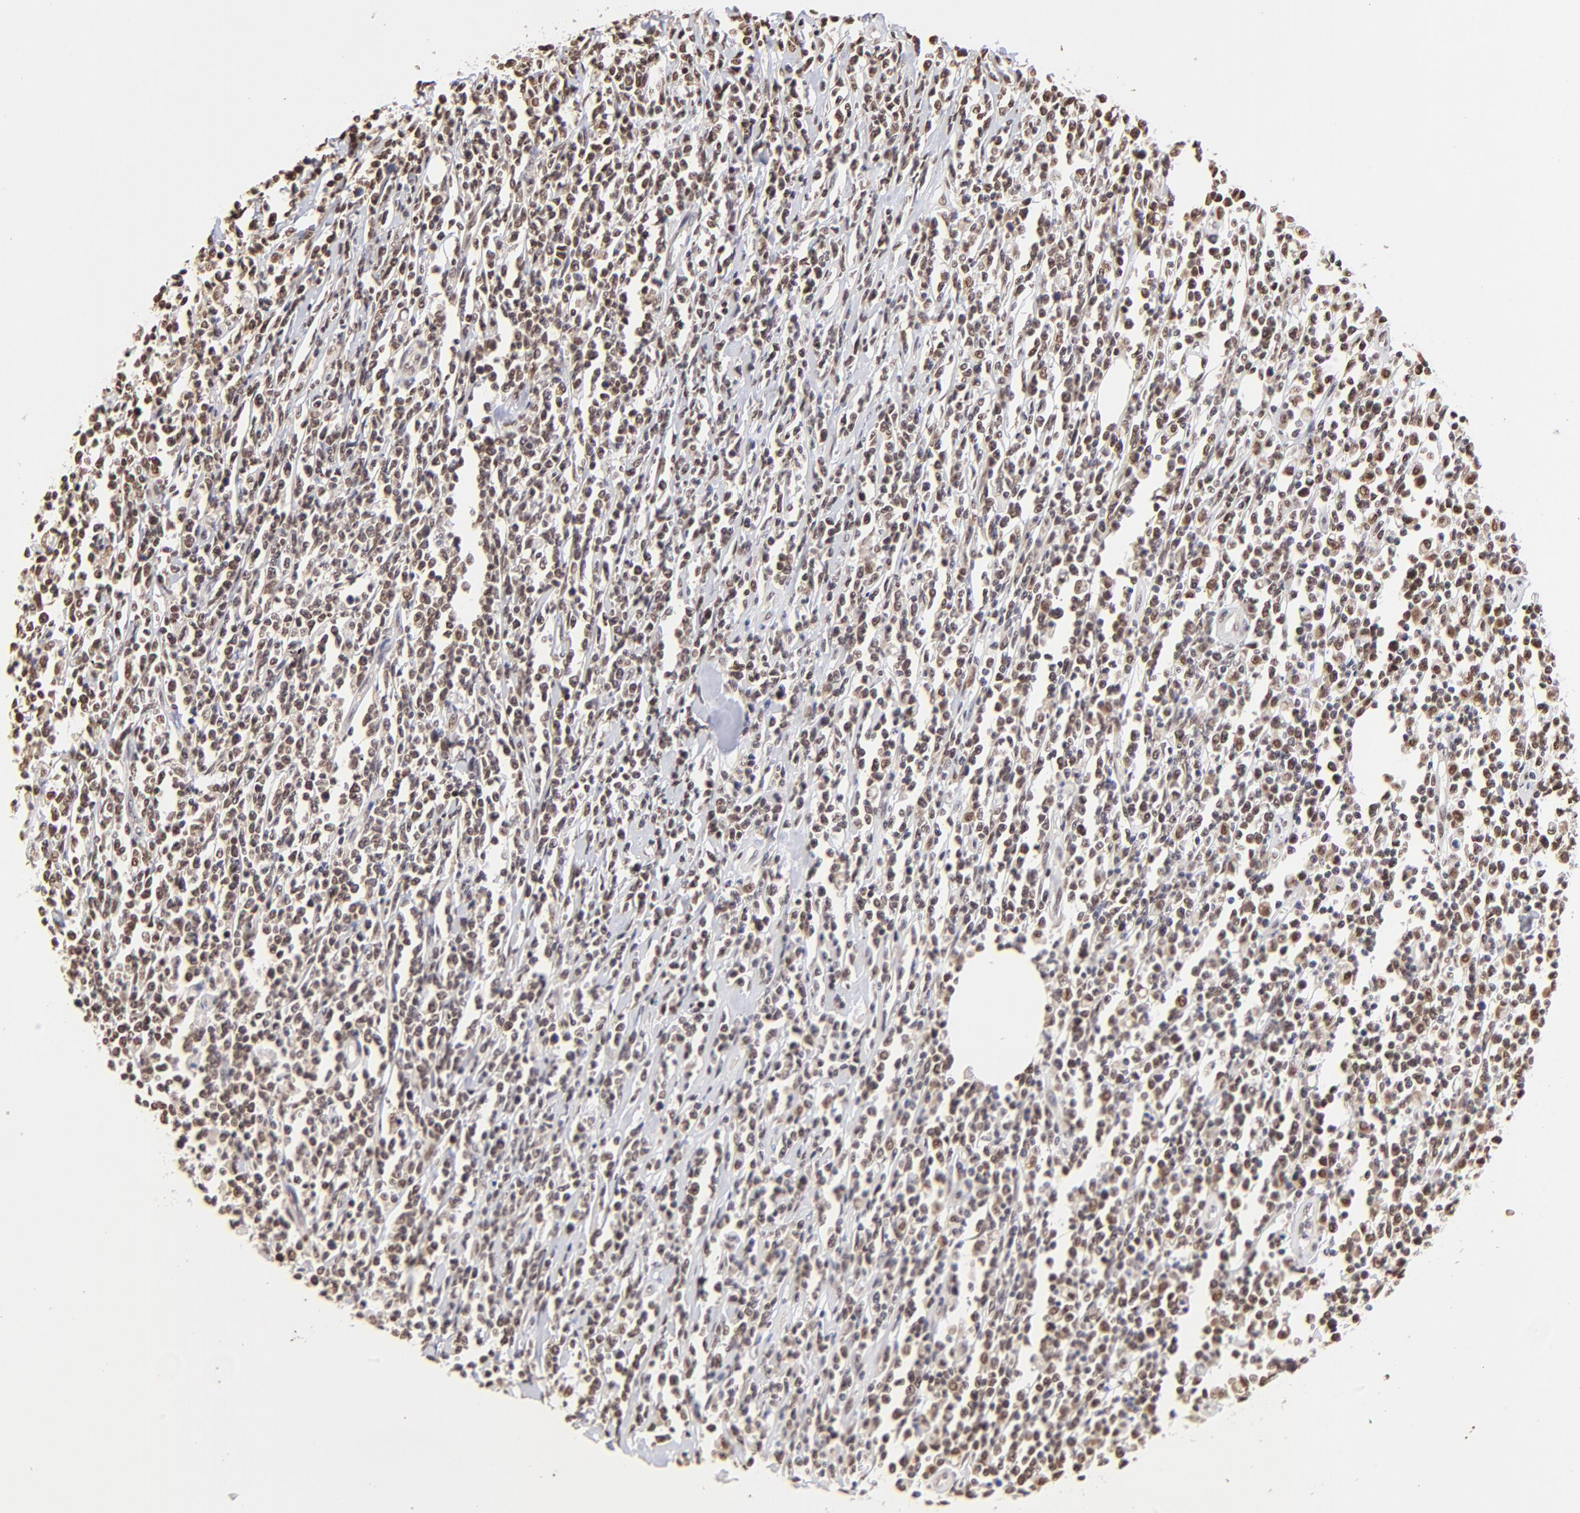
{"staining": {"intensity": "moderate", "quantity": ">75%", "location": "nuclear"}, "tissue": "lymphoma", "cell_type": "Tumor cells", "image_type": "cancer", "snomed": [{"axis": "morphology", "description": "Malignant lymphoma, non-Hodgkin's type, High grade"}, {"axis": "topography", "description": "Colon"}], "caption": "A histopathology image showing moderate nuclear staining in approximately >75% of tumor cells in malignant lymphoma, non-Hodgkin's type (high-grade), as visualized by brown immunohistochemical staining.", "gene": "ZNF670", "patient": {"sex": "male", "age": 82}}